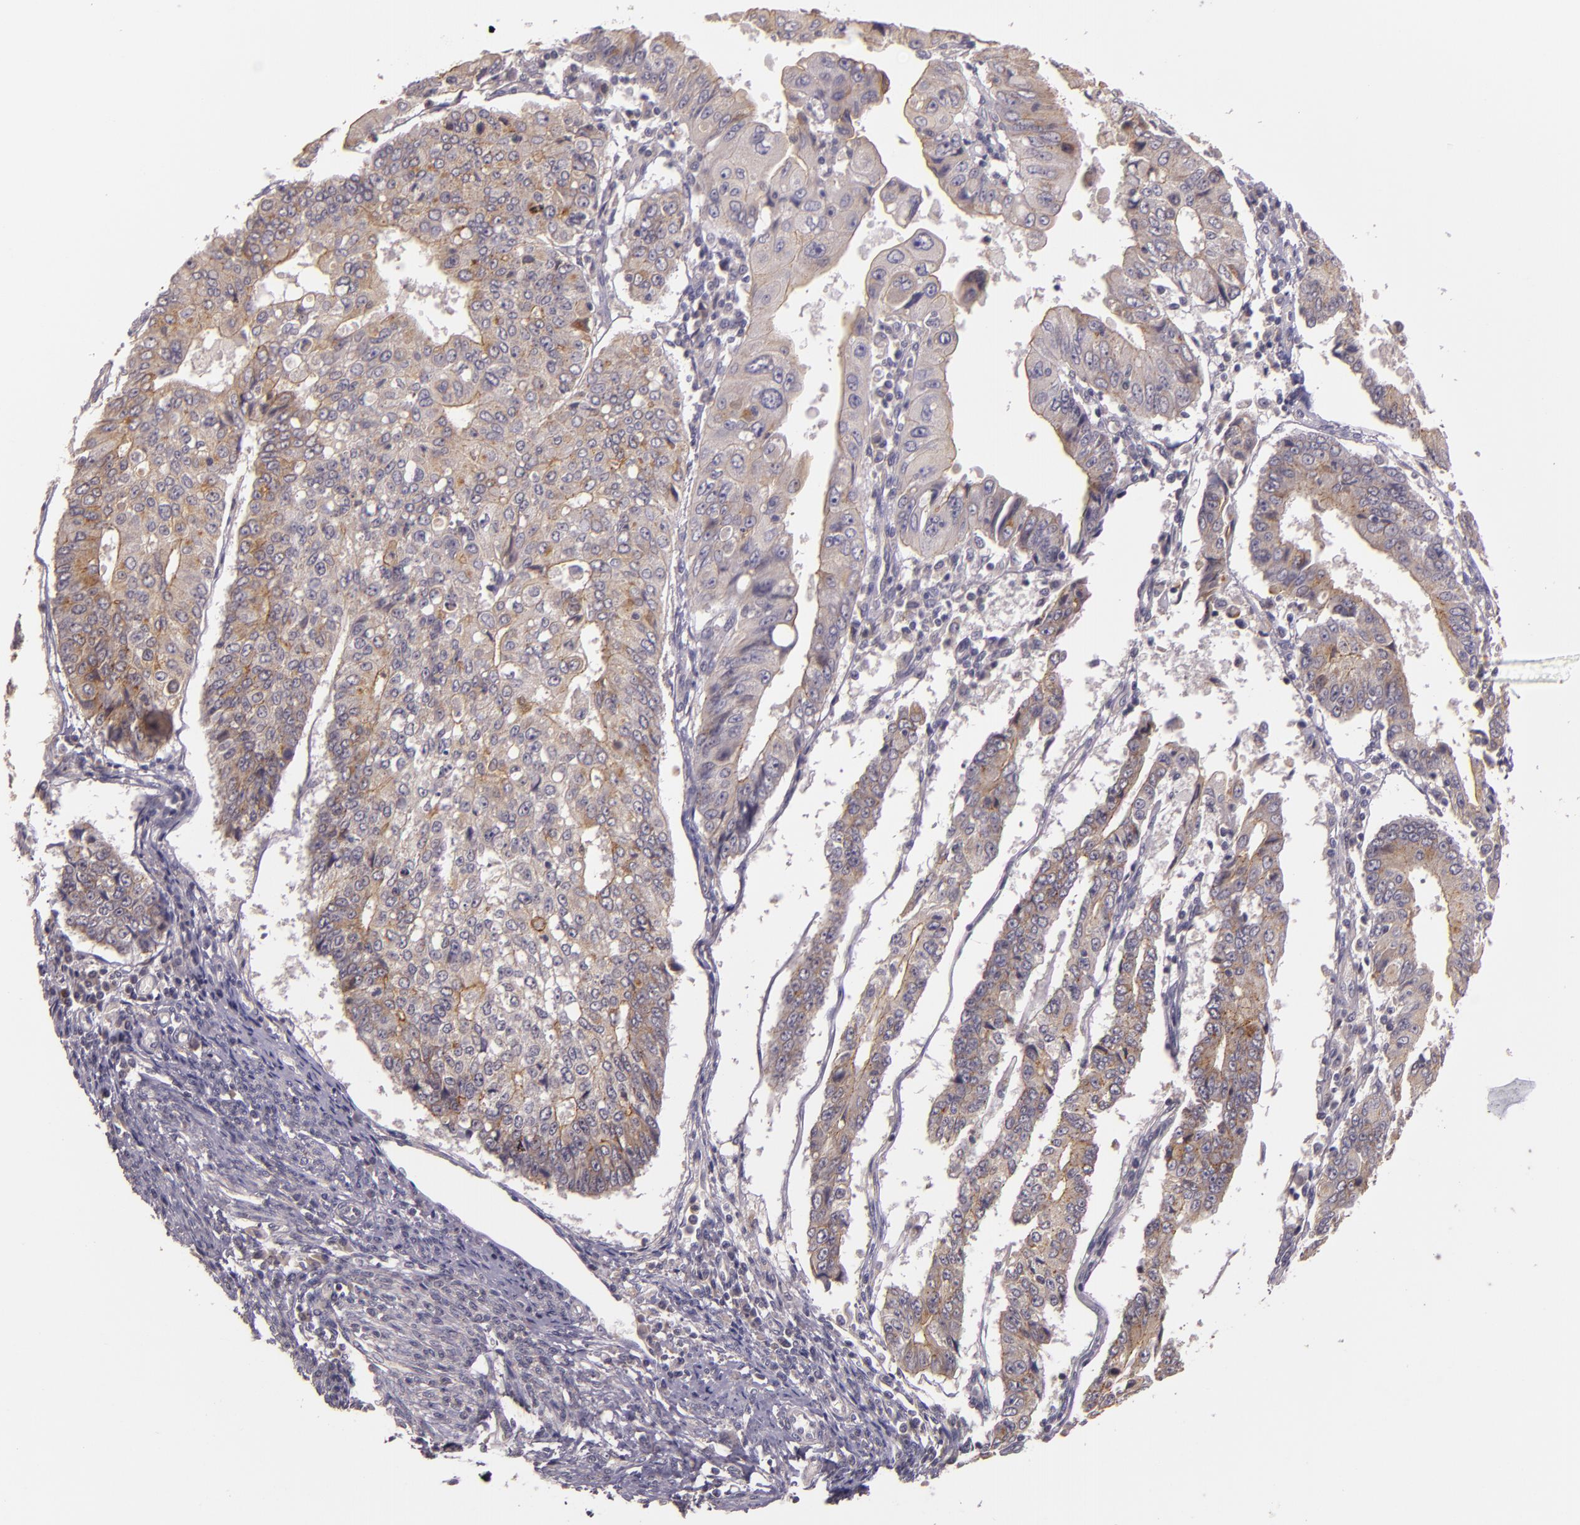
{"staining": {"intensity": "weak", "quantity": "25%-75%", "location": "cytoplasmic/membranous"}, "tissue": "endometrial cancer", "cell_type": "Tumor cells", "image_type": "cancer", "snomed": [{"axis": "morphology", "description": "Adenocarcinoma, NOS"}, {"axis": "topography", "description": "Endometrium"}], "caption": "An immunohistochemistry histopathology image of tumor tissue is shown. Protein staining in brown labels weak cytoplasmic/membranous positivity in endometrial adenocarcinoma within tumor cells.", "gene": "ARMH4", "patient": {"sex": "female", "age": 75}}